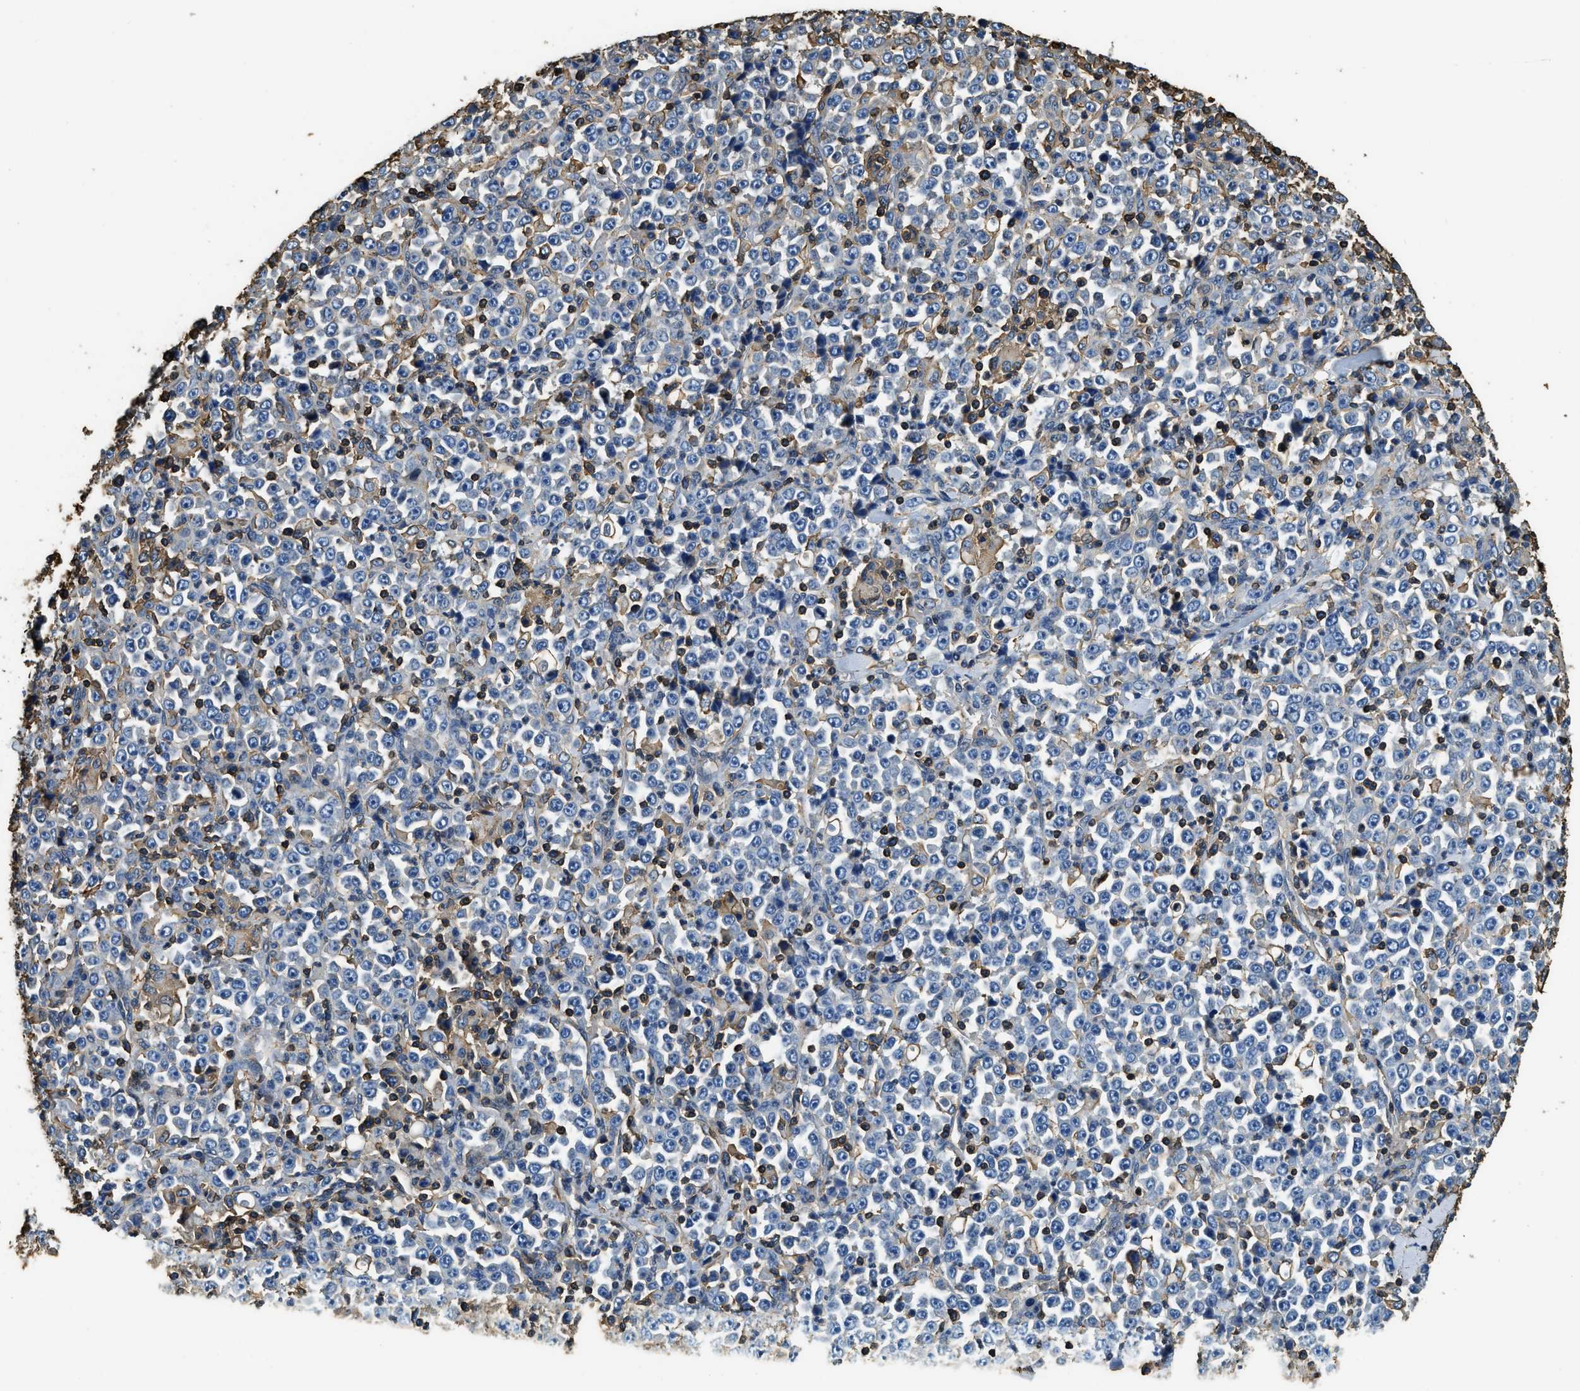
{"staining": {"intensity": "negative", "quantity": "none", "location": "none"}, "tissue": "stomach cancer", "cell_type": "Tumor cells", "image_type": "cancer", "snomed": [{"axis": "morphology", "description": "Normal tissue, NOS"}, {"axis": "morphology", "description": "Adenocarcinoma, NOS"}, {"axis": "topography", "description": "Stomach, upper"}, {"axis": "topography", "description": "Stomach"}], "caption": "This is an immunohistochemistry (IHC) photomicrograph of stomach cancer (adenocarcinoma). There is no staining in tumor cells.", "gene": "ACCS", "patient": {"sex": "male", "age": 59}}